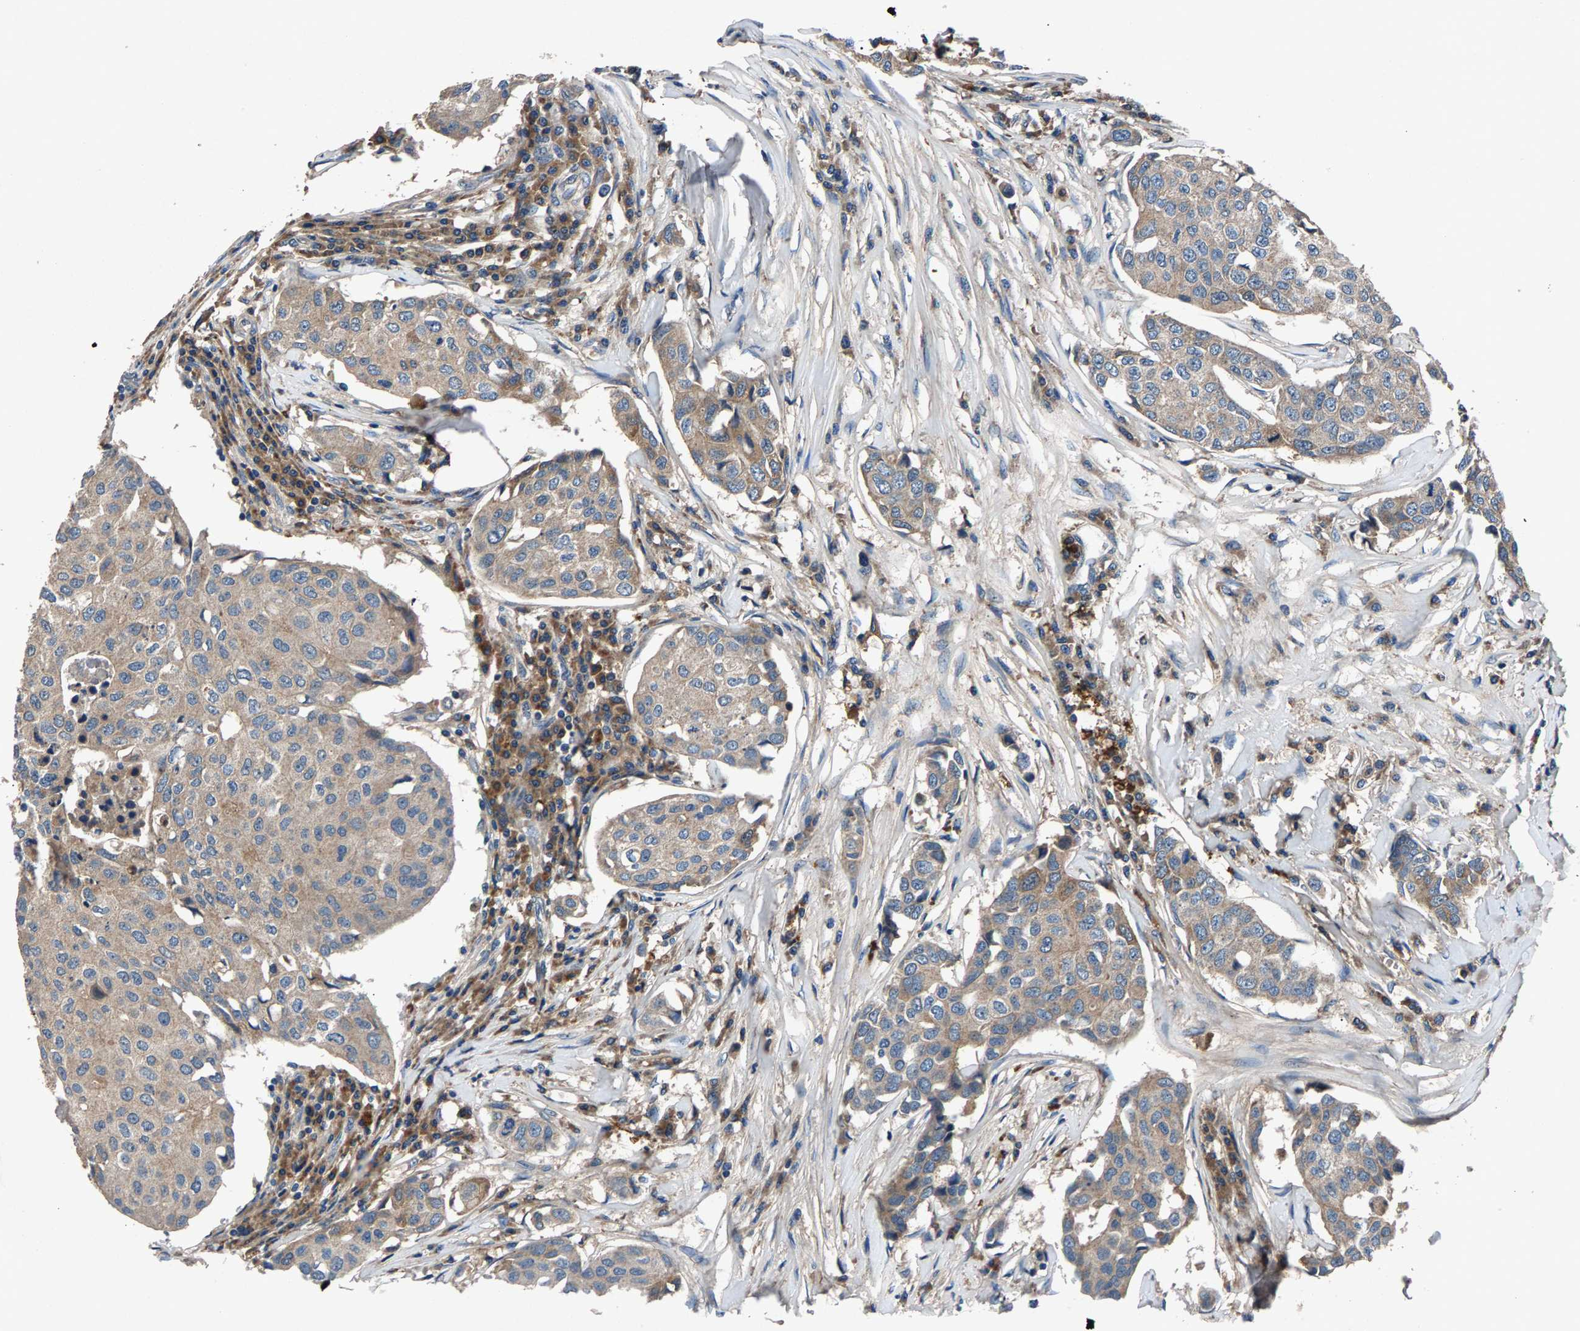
{"staining": {"intensity": "weak", "quantity": "25%-75%", "location": "cytoplasmic/membranous"}, "tissue": "breast cancer", "cell_type": "Tumor cells", "image_type": "cancer", "snomed": [{"axis": "morphology", "description": "Duct carcinoma"}, {"axis": "topography", "description": "Breast"}], "caption": "Protein staining reveals weak cytoplasmic/membranous staining in approximately 25%-75% of tumor cells in breast cancer.", "gene": "PRXL2C", "patient": {"sex": "female", "age": 80}}